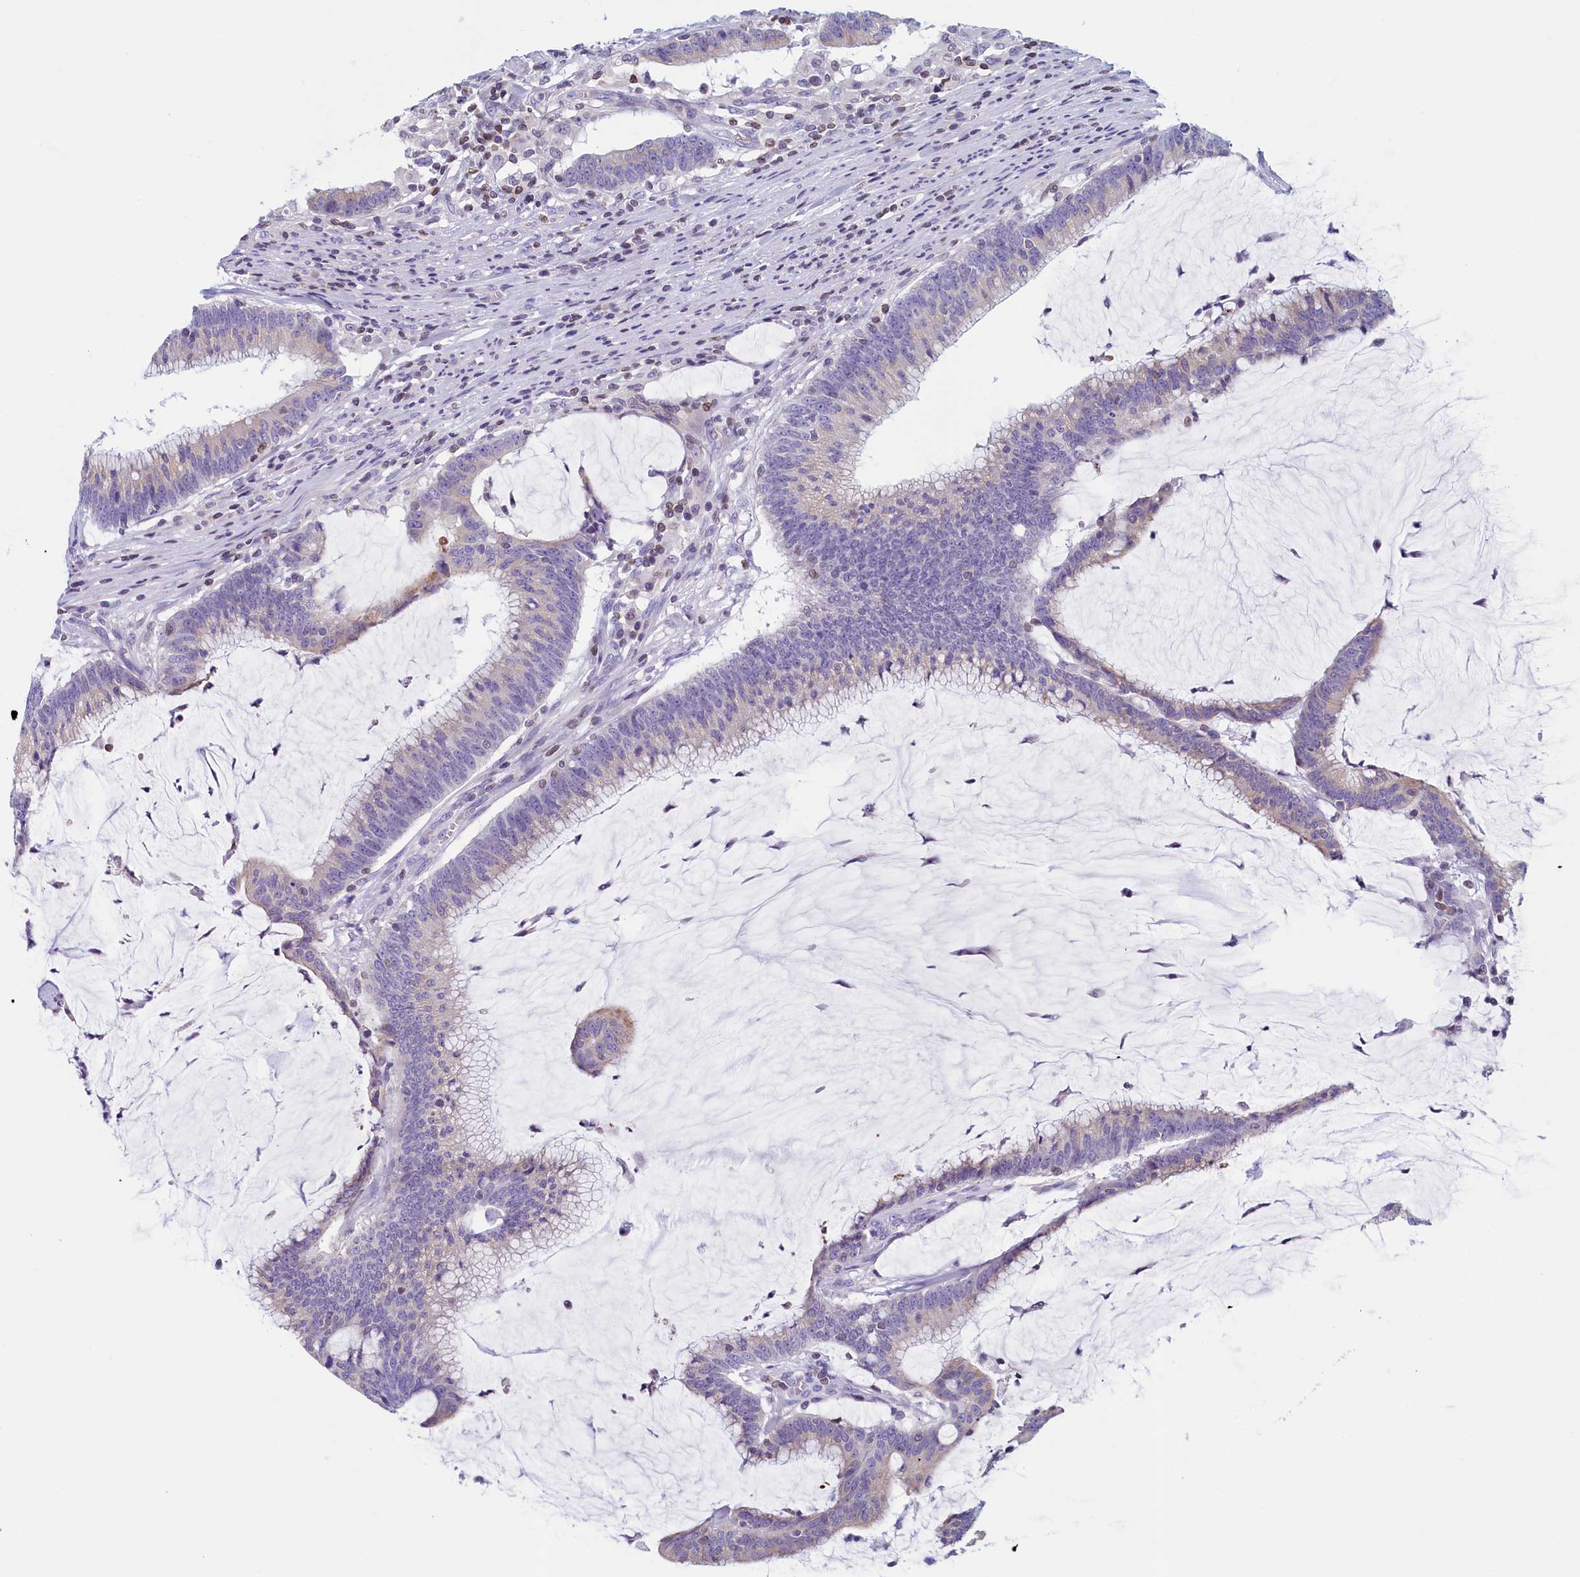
{"staining": {"intensity": "negative", "quantity": "none", "location": "none"}, "tissue": "colorectal cancer", "cell_type": "Tumor cells", "image_type": "cancer", "snomed": [{"axis": "morphology", "description": "Adenocarcinoma, NOS"}, {"axis": "topography", "description": "Rectum"}], "caption": "Immunohistochemistry (IHC) of human colorectal cancer (adenocarcinoma) shows no positivity in tumor cells.", "gene": "TRAF3IP3", "patient": {"sex": "female", "age": 77}}